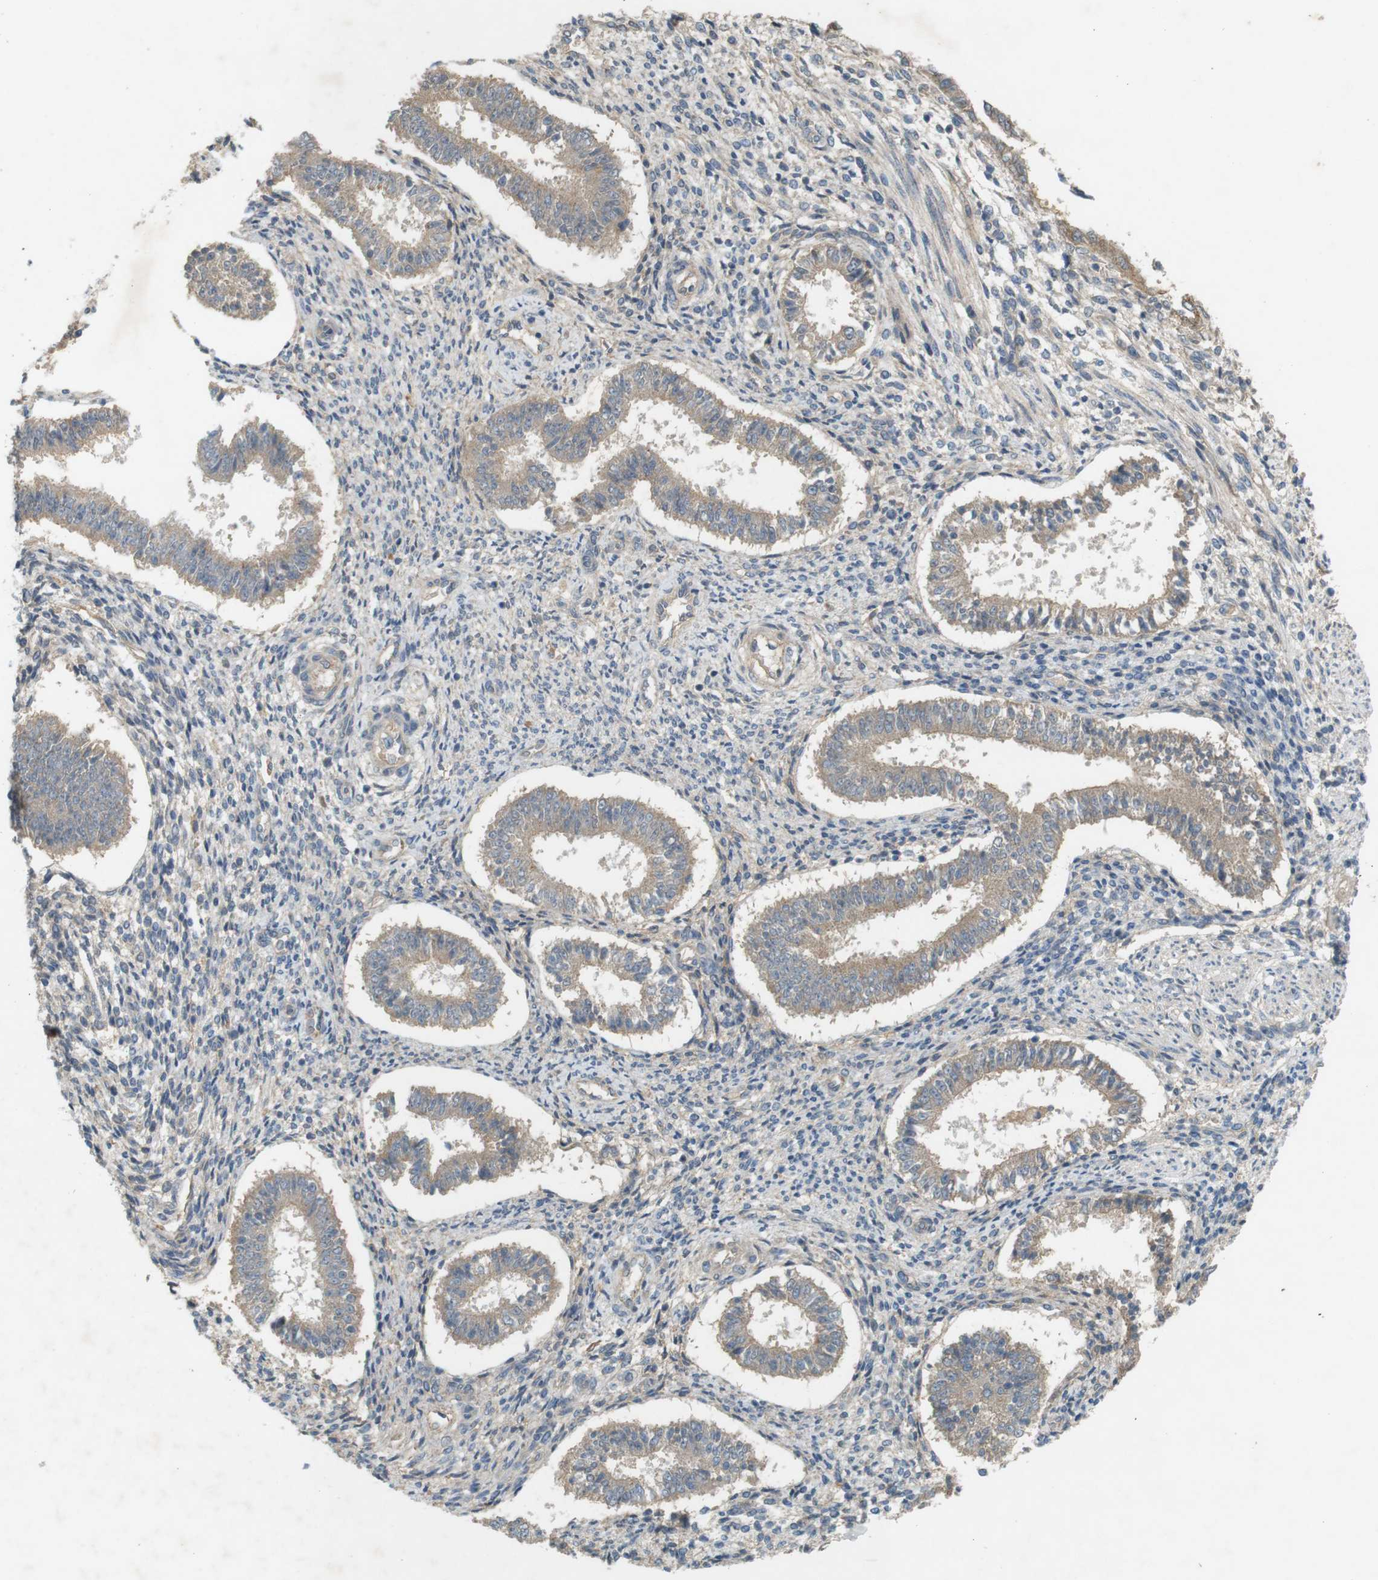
{"staining": {"intensity": "weak", "quantity": "<25%", "location": "cytoplasmic/membranous"}, "tissue": "endometrium", "cell_type": "Cells in endometrial stroma", "image_type": "normal", "snomed": [{"axis": "morphology", "description": "Normal tissue, NOS"}, {"axis": "topography", "description": "Endometrium"}], "caption": "This is an immunohistochemistry (IHC) photomicrograph of unremarkable endometrium. There is no staining in cells in endometrial stroma.", "gene": "PVR", "patient": {"sex": "female", "age": 35}}